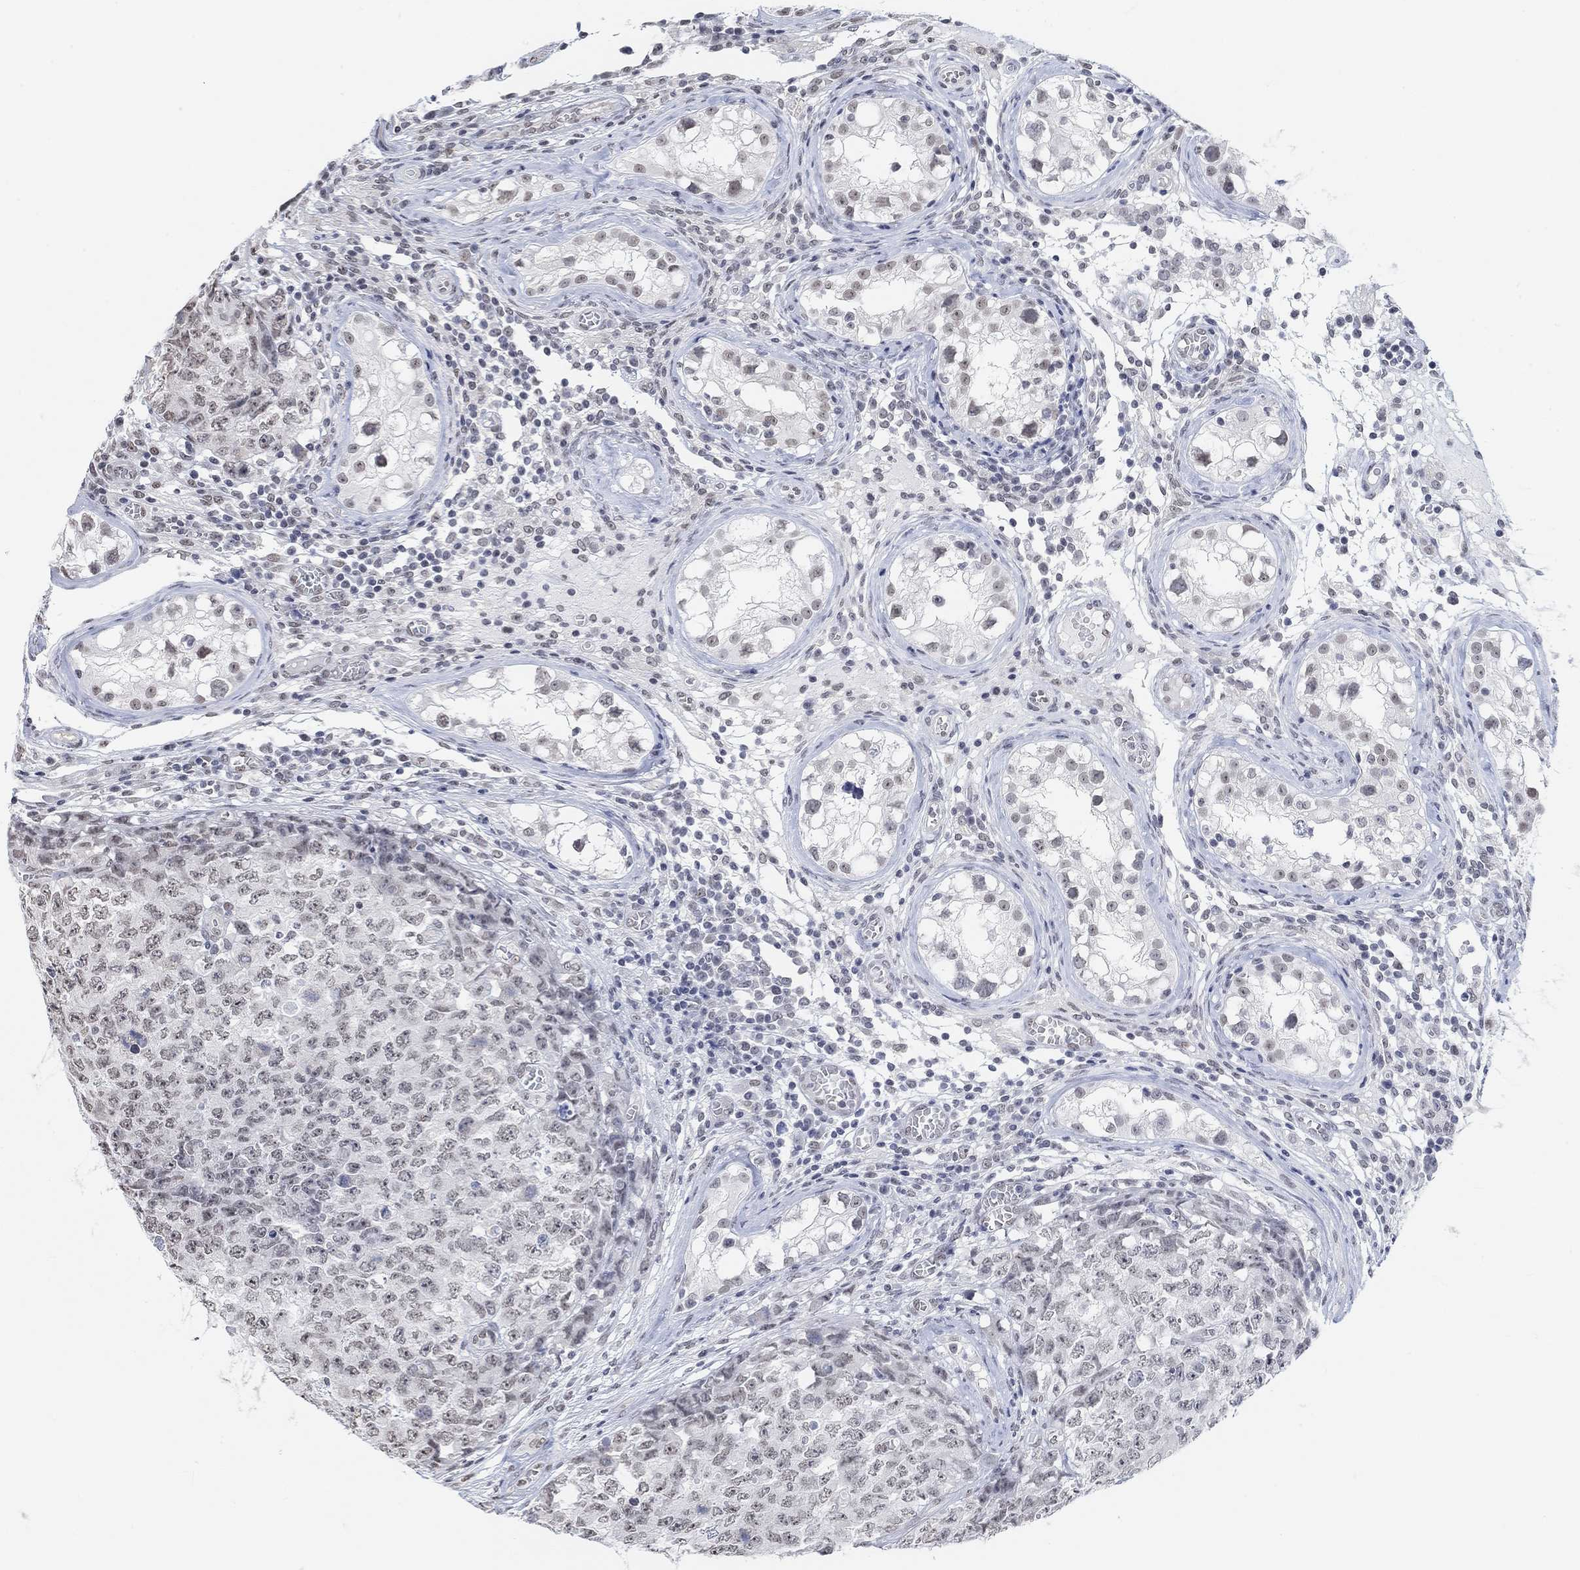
{"staining": {"intensity": "weak", "quantity": "<25%", "location": "nuclear"}, "tissue": "testis cancer", "cell_type": "Tumor cells", "image_type": "cancer", "snomed": [{"axis": "morphology", "description": "Carcinoma, Embryonal, NOS"}, {"axis": "topography", "description": "Testis"}], "caption": "Embryonal carcinoma (testis) stained for a protein using immunohistochemistry exhibits no staining tumor cells.", "gene": "PURG", "patient": {"sex": "male", "age": 23}}